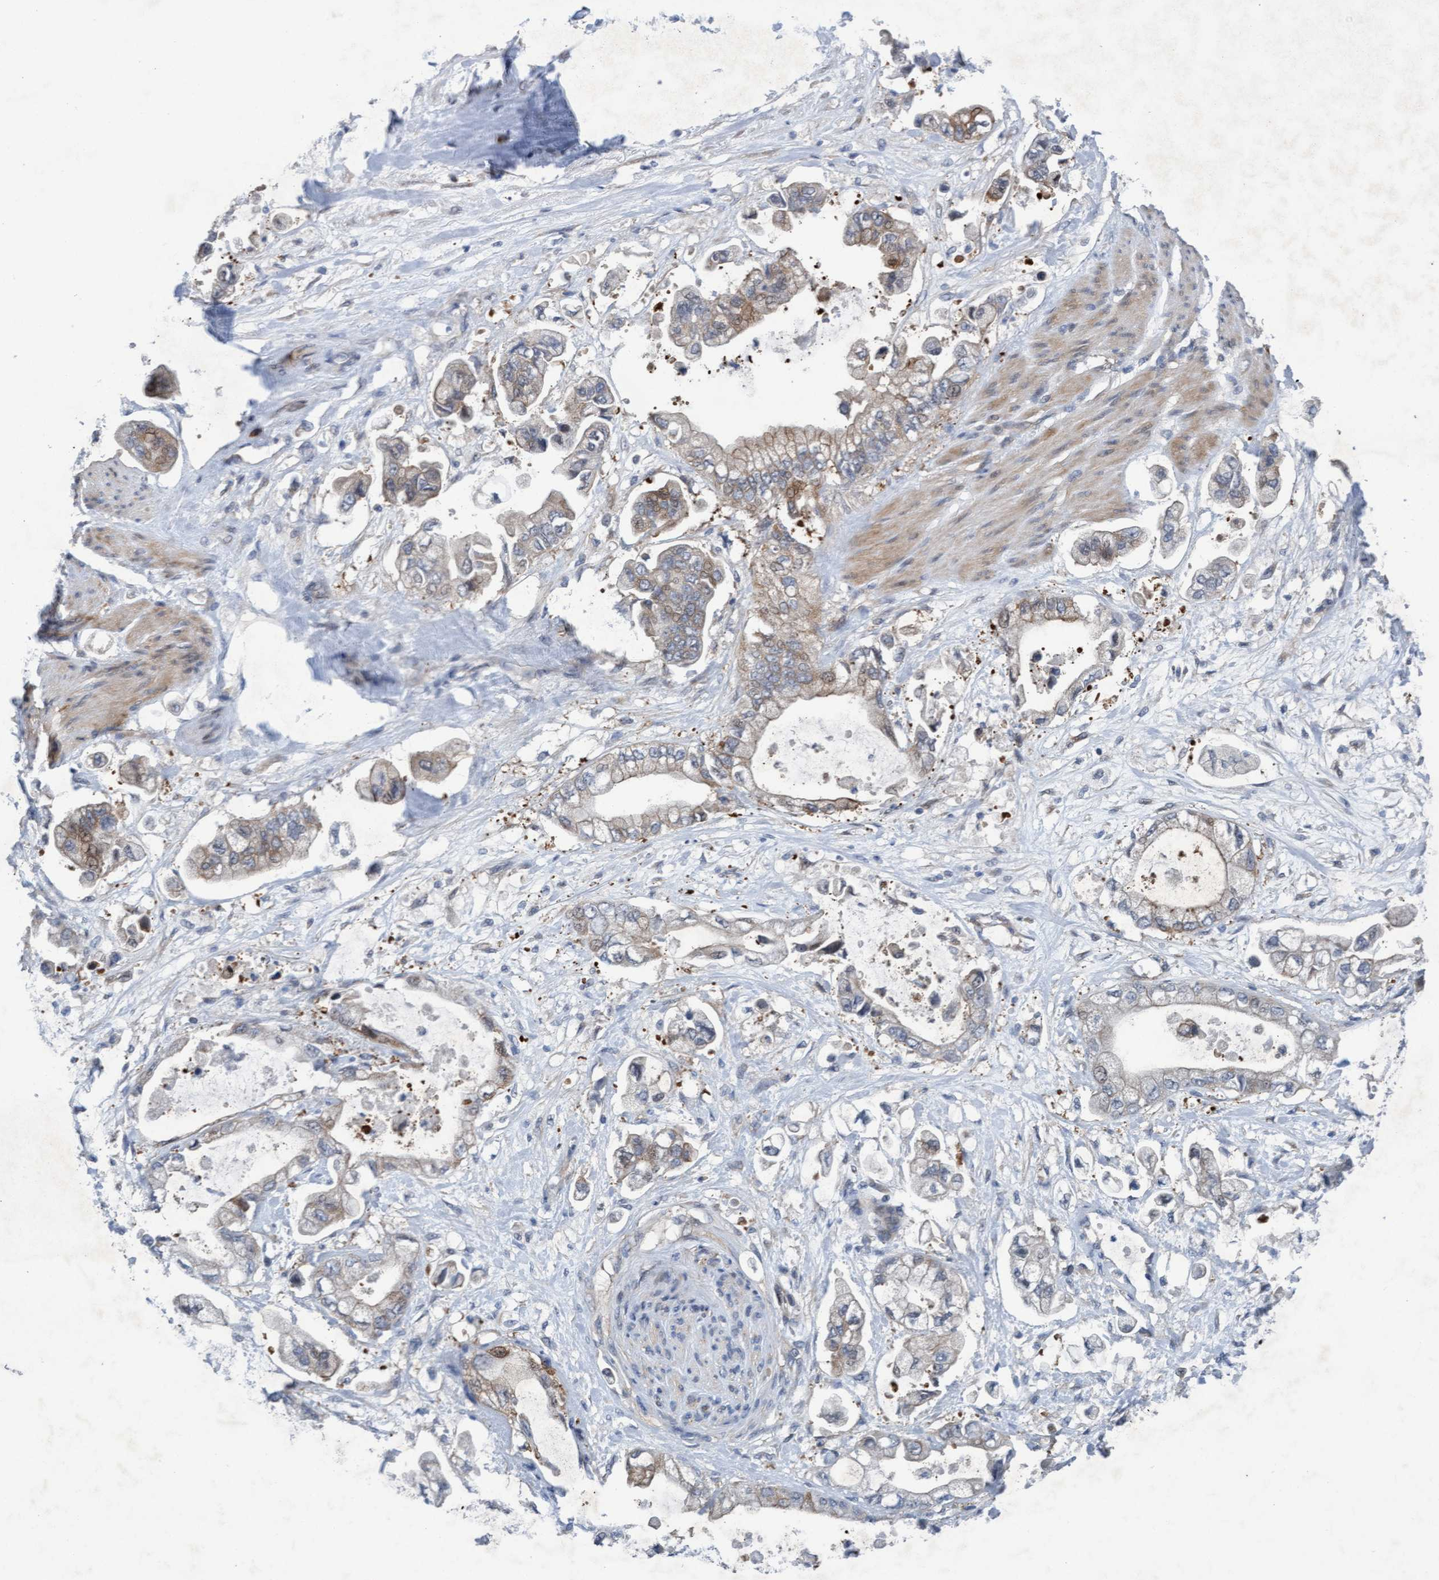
{"staining": {"intensity": "weak", "quantity": "<25%", "location": "cytoplasmic/membranous"}, "tissue": "stomach cancer", "cell_type": "Tumor cells", "image_type": "cancer", "snomed": [{"axis": "morphology", "description": "Normal tissue, NOS"}, {"axis": "morphology", "description": "Adenocarcinoma, NOS"}, {"axis": "topography", "description": "Stomach"}], "caption": "Immunohistochemistry of human adenocarcinoma (stomach) exhibits no positivity in tumor cells. (DAB (3,3'-diaminobenzidine) immunohistochemistry visualized using brightfield microscopy, high magnification).", "gene": "PLCD1", "patient": {"sex": "male", "age": 62}}